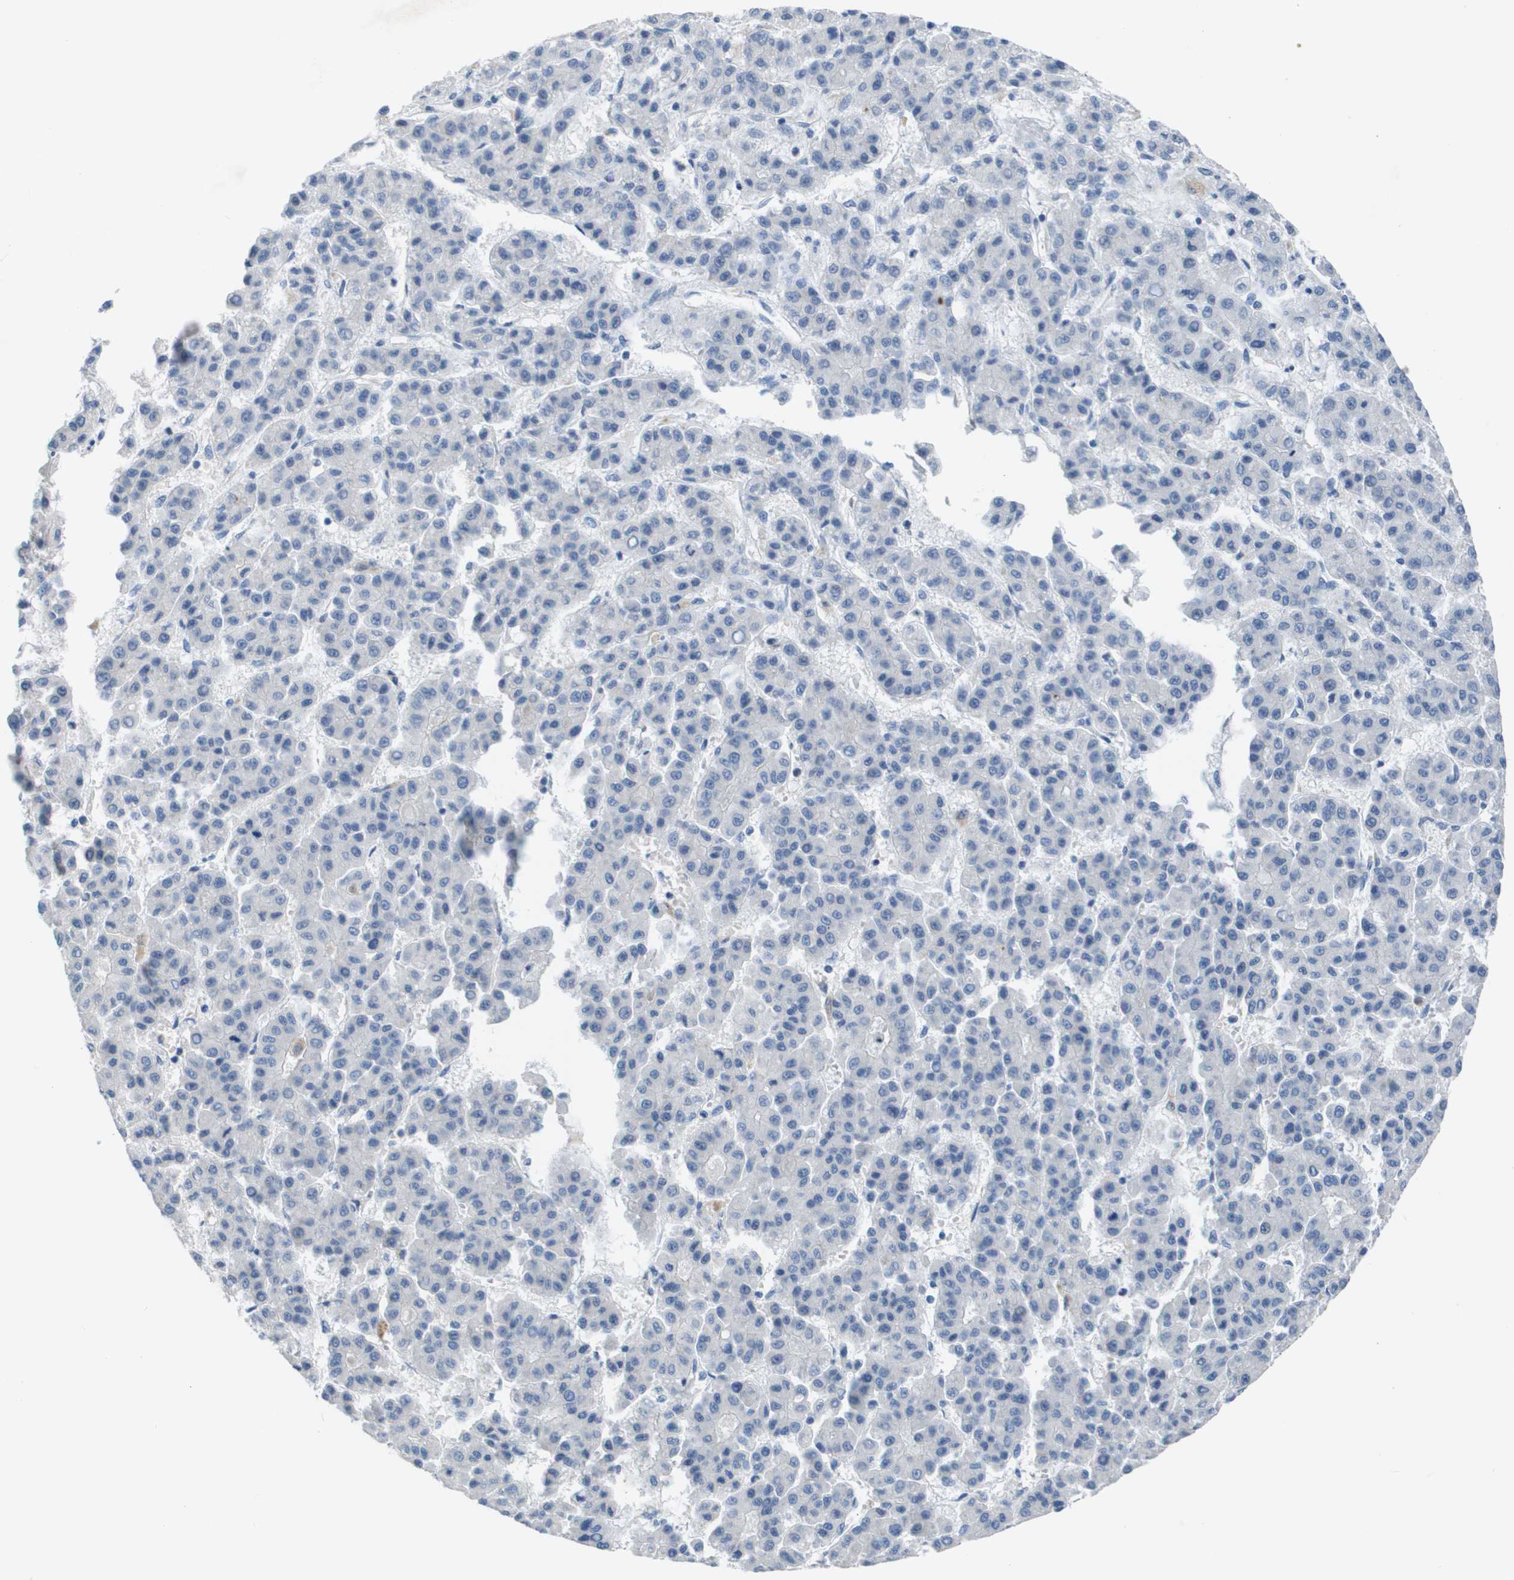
{"staining": {"intensity": "negative", "quantity": "none", "location": "none"}, "tissue": "liver cancer", "cell_type": "Tumor cells", "image_type": "cancer", "snomed": [{"axis": "morphology", "description": "Carcinoma, Hepatocellular, NOS"}, {"axis": "topography", "description": "Liver"}], "caption": "High magnification brightfield microscopy of liver cancer (hepatocellular carcinoma) stained with DAB (3,3'-diaminobenzidine) (brown) and counterstained with hematoxylin (blue): tumor cells show no significant positivity.", "gene": "NCS1", "patient": {"sex": "male", "age": 70}}